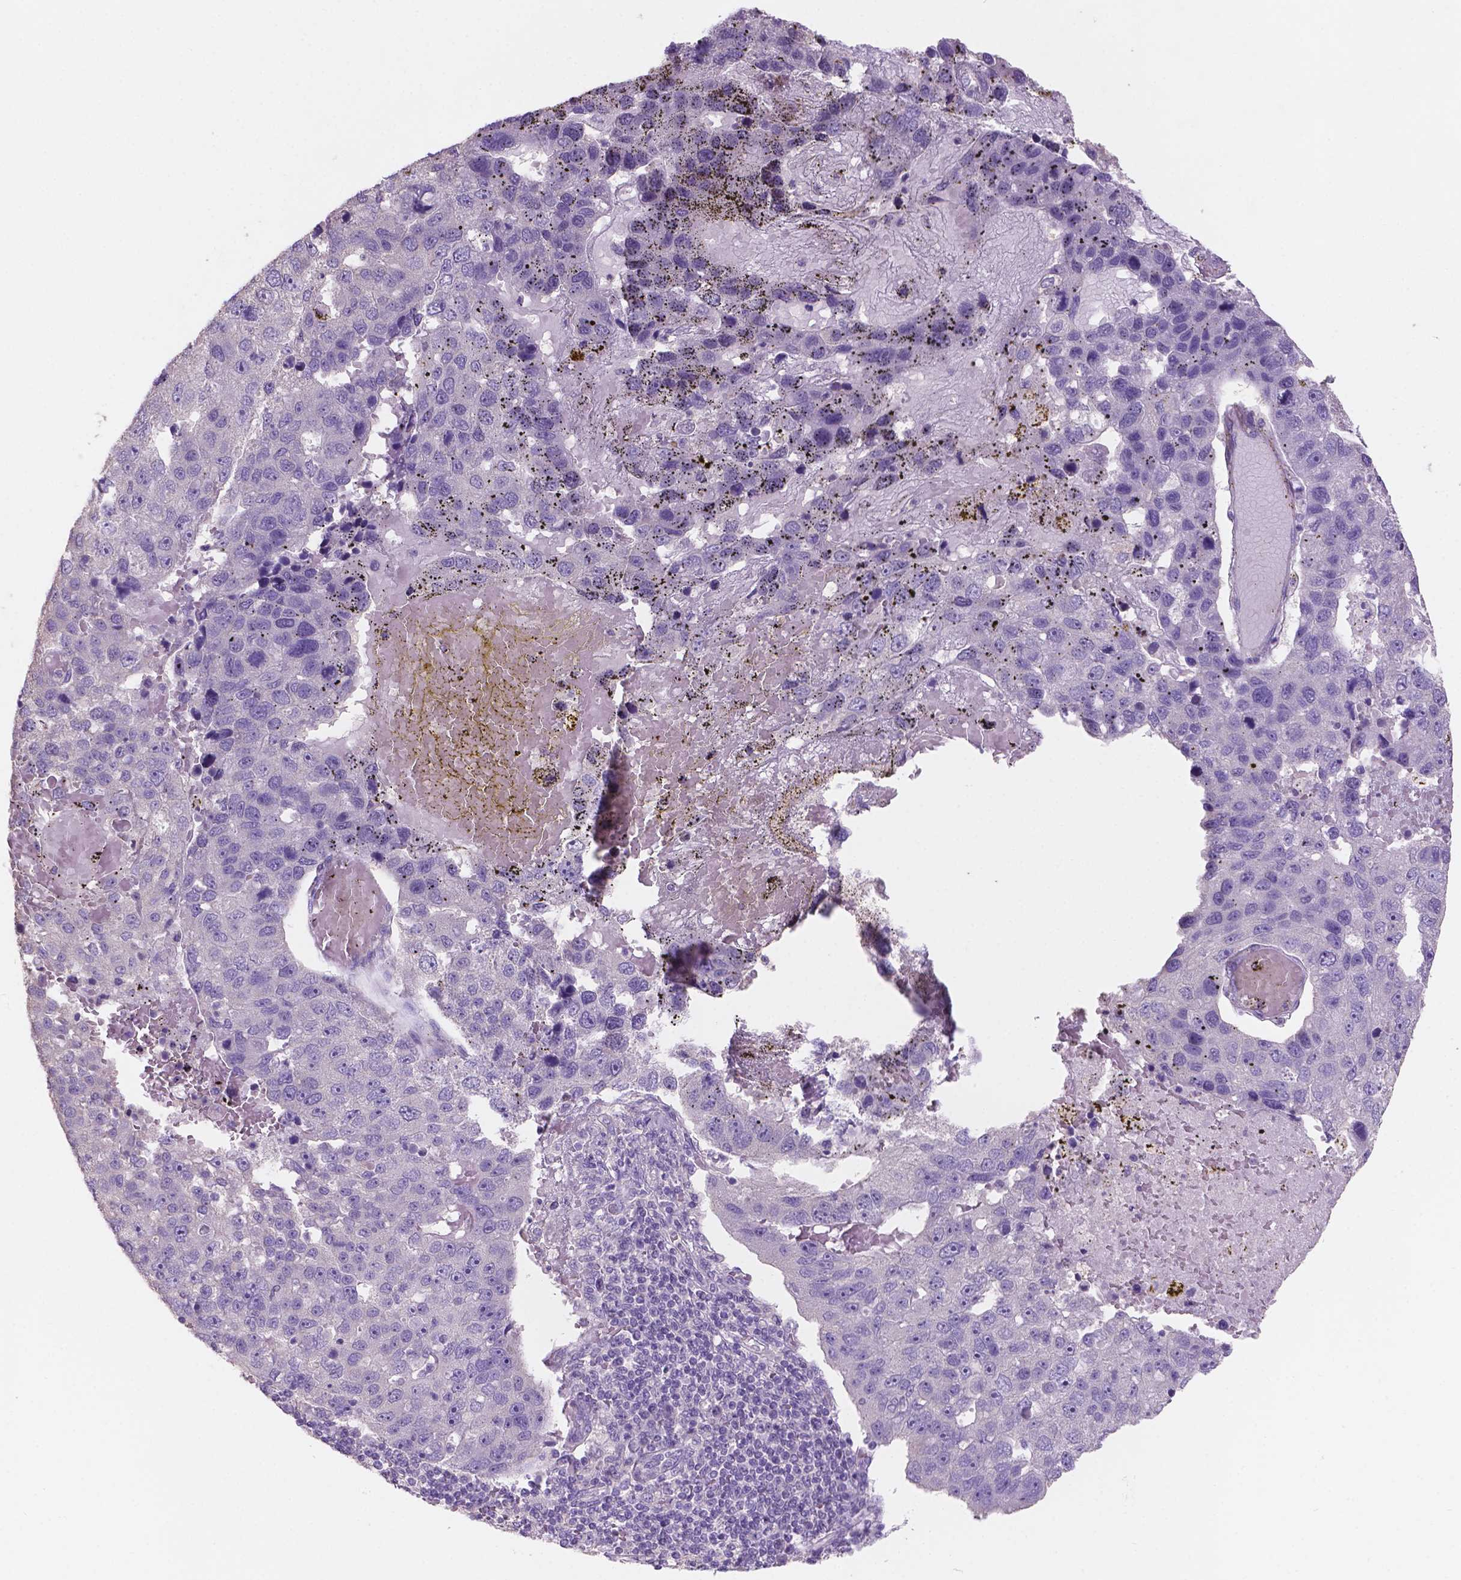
{"staining": {"intensity": "negative", "quantity": "none", "location": "none"}, "tissue": "pancreatic cancer", "cell_type": "Tumor cells", "image_type": "cancer", "snomed": [{"axis": "morphology", "description": "Adenocarcinoma, NOS"}, {"axis": "topography", "description": "Pancreas"}], "caption": "Human pancreatic cancer stained for a protein using immunohistochemistry exhibits no staining in tumor cells.", "gene": "SBSN", "patient": {"sex": "female", "age": 61}}